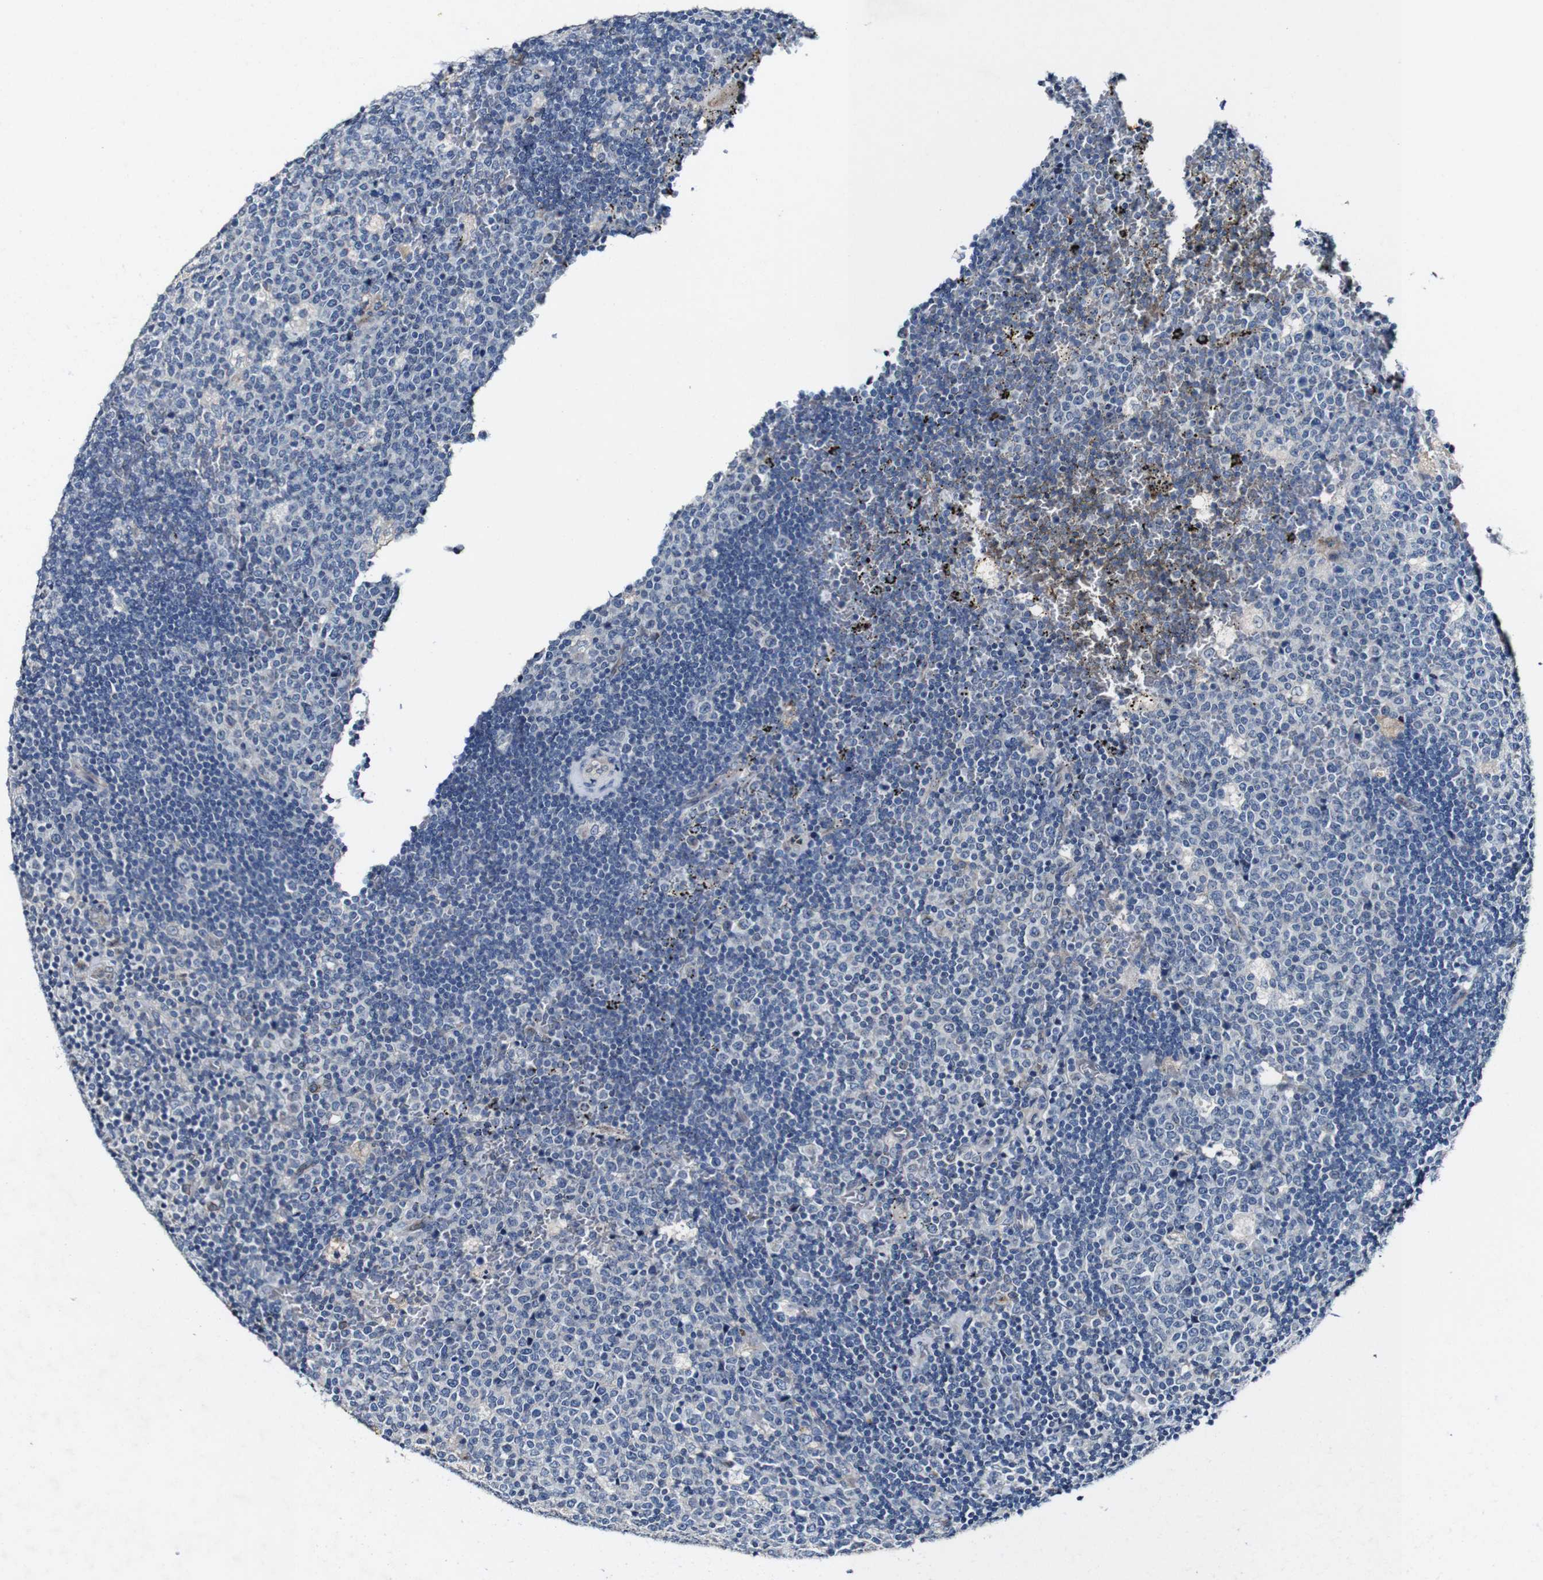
{"staining": {"intensity": "negative", "quantity": "none", "location": "none"}, "tissue": "lymph node", "cell_type": "Germinal center cells", "image_type": "normal", "snomed": [{"axis": "morphology", "description": "Normal tissue, NOS"}, {"axis": "topography", "description": "Lymph node"}, {"axis": "topography", "description": "Salivary gland"}], "caption": "Immunohistochemistry (IHC) micrograph of normal human lymph node stained for a protein (brown), which demonstrates no expression in germinal center cells.", "gene": "GRAMD1A", "patient": {"sex": "male", "age": 8}}